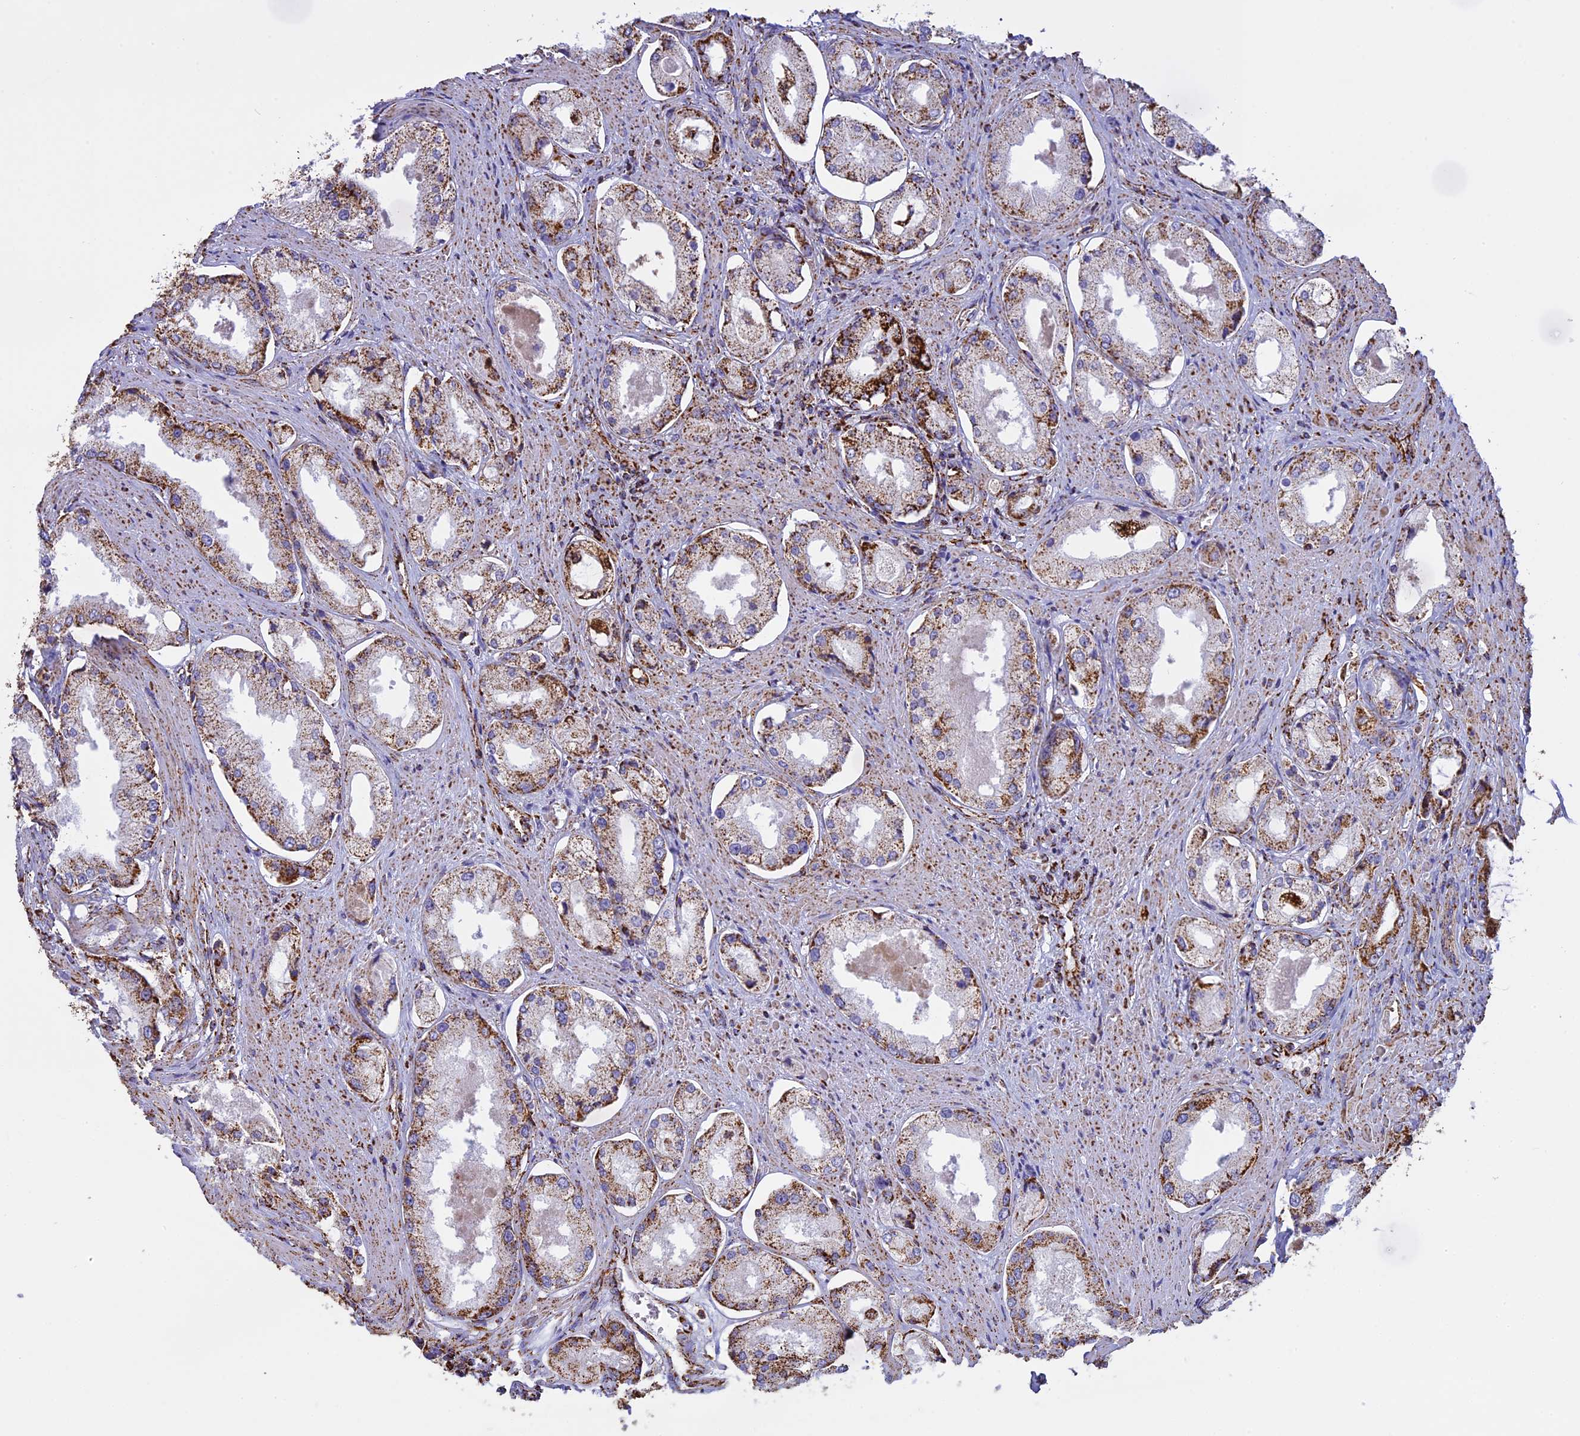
{"staining": {"intensity": "moderate", "quantity": "25%-75%", "location": "cytoplasmic/membranous"}, "tissue": "prostate cancer", "cell_type": "Tumor cells", "image_type": "cancer", "snomed": [{"axis": "morphology", "description": "Adenocarcinoma, Low grade"}, {"axis": "topography", "description": "Prostate"}], "caption": "Protein staining exhibits moderate cytoplasmic/membranous positivity in approximately 25%-75% of tumor cells in low-grade adenocarcinoma (prostate). (DAB IHC with brightfield microscopy, high magnification).", "gene": "KCNG1", "patient": {"sex": "male", "age": 68}}